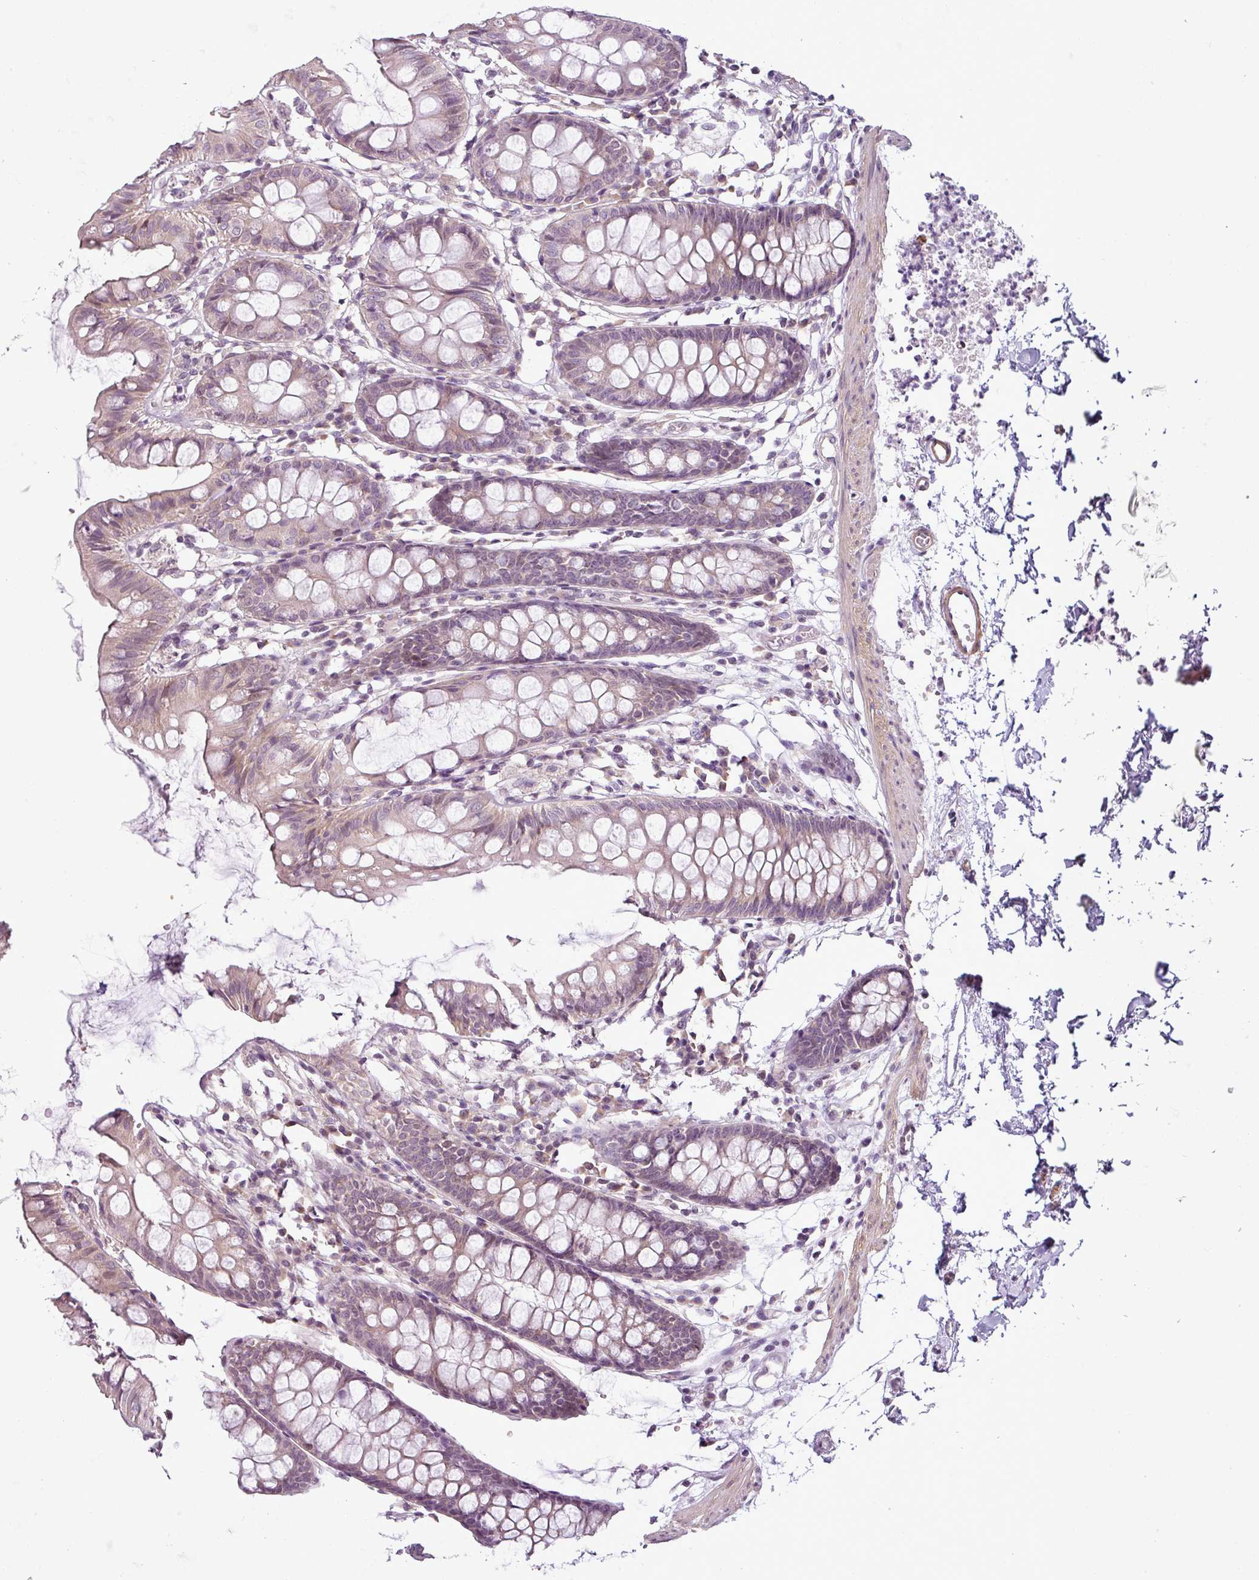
{"staining": {"intensity": "weak", "quantity": ">75%", "location": "cytoplasmic/membranous"}, "tissue": "colon", "cell_type": "Endothelial cells", "image_type": "normal", "snomed": [{"axis": "morphology", "description": "Normal tissue, NOS"}, {"axis": "topography", "description": "Colon"}], "caption": "The micrograph demonstrates staining of benign colon, revealing weak cytoplasmic/membranous protein staining (brown color) within endothelial cells.", "gene": "OR52D1", "patient": {"sex": "female", "age": 84}}